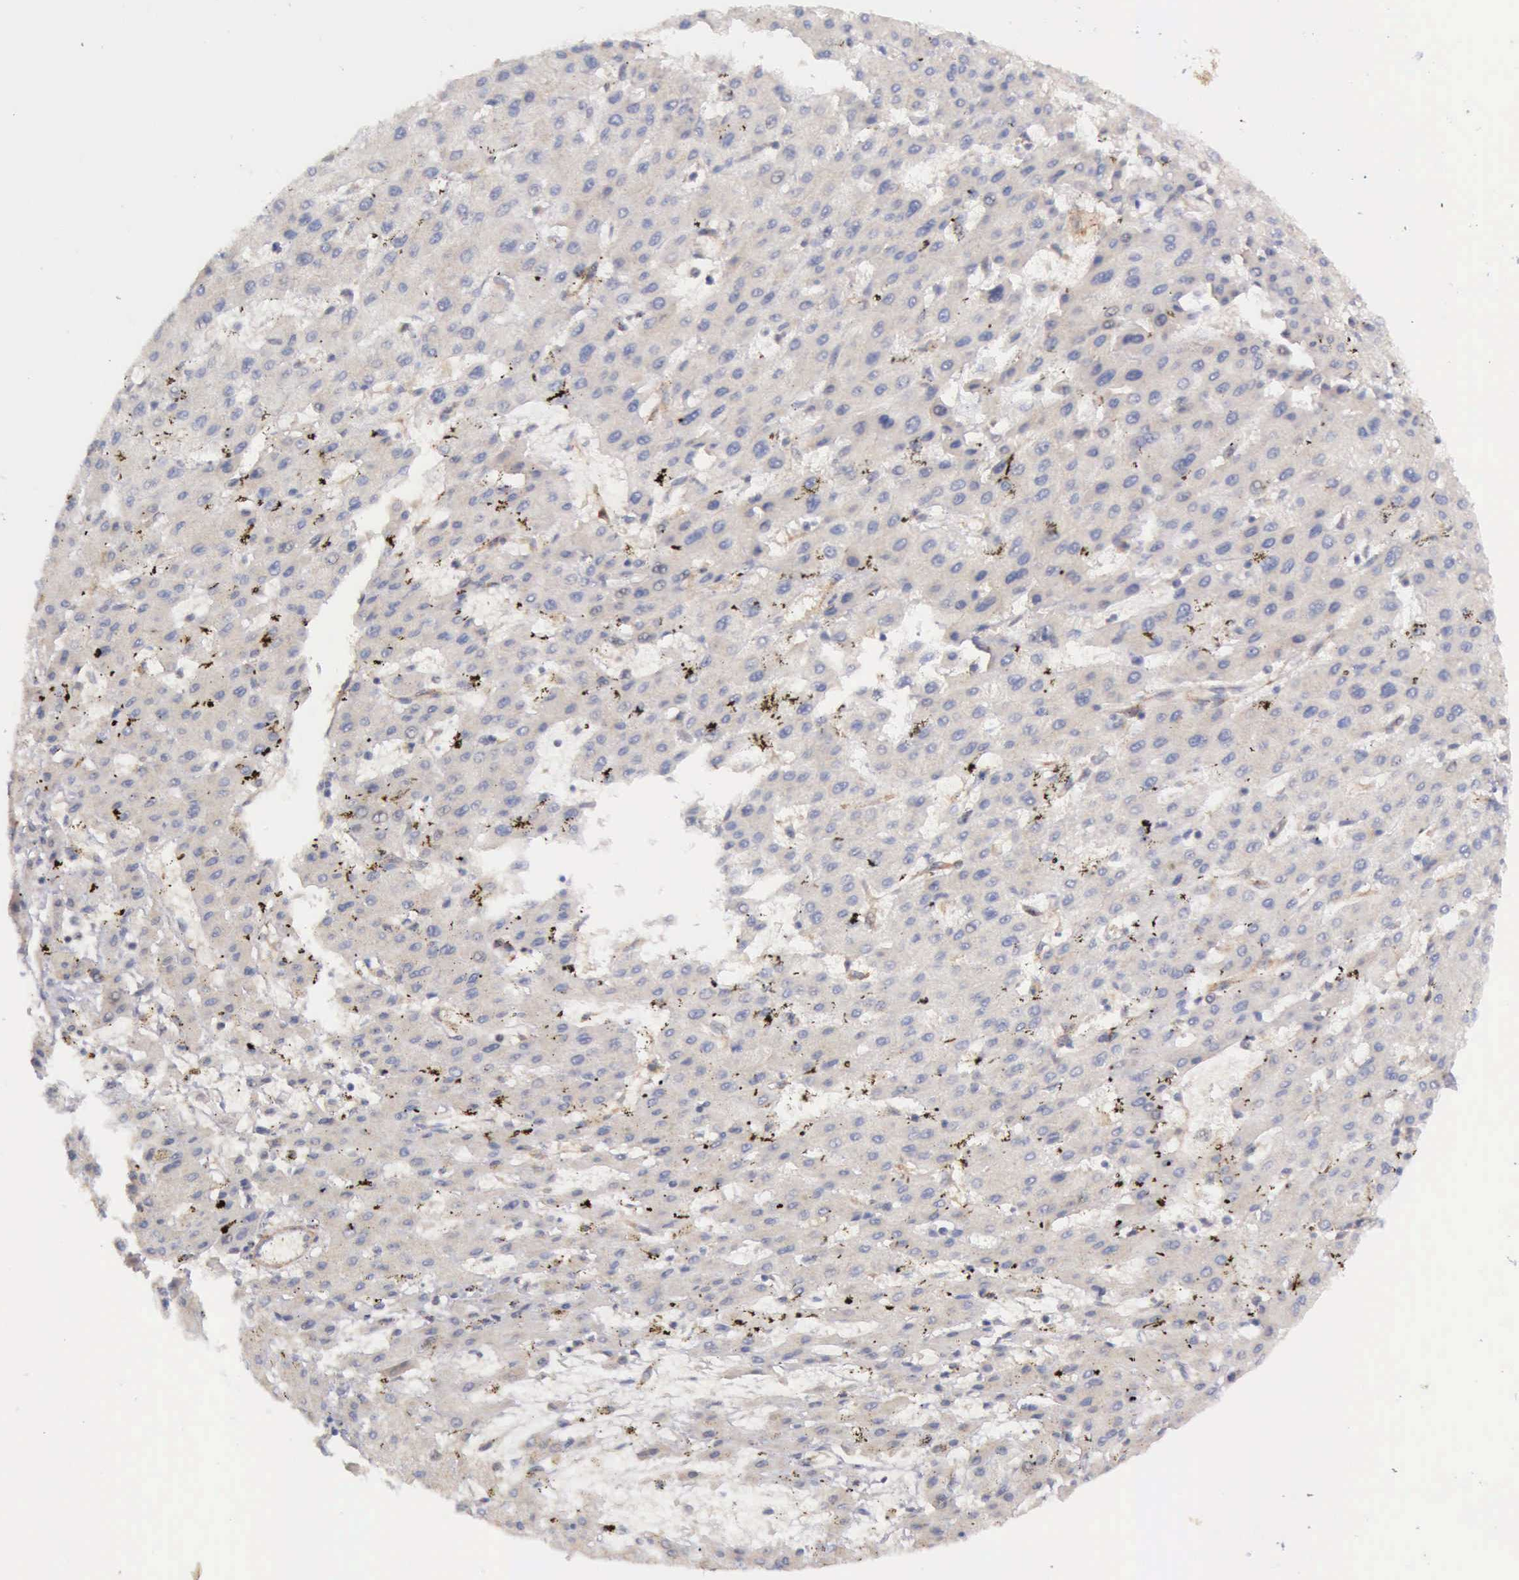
{"staining": {"intensity": "negative", "quantity": "none", "location": "none"}, "tissue": "liver cancer", "cell_type": "Tumor cells", "image_type": "cancer", "snomed": [{"axis": "morphology", "description": "Carcinoma, Hepatocellular, NOS"}, {"axis": "topography", "description": "Liver"}], "caption": "Histopathology image shows no significant protein staining in tumor cells of hepatocellular carcinoma (liver).", "gene": "PRICKLE3", "patient": {"sex": "female", "age": 52}}